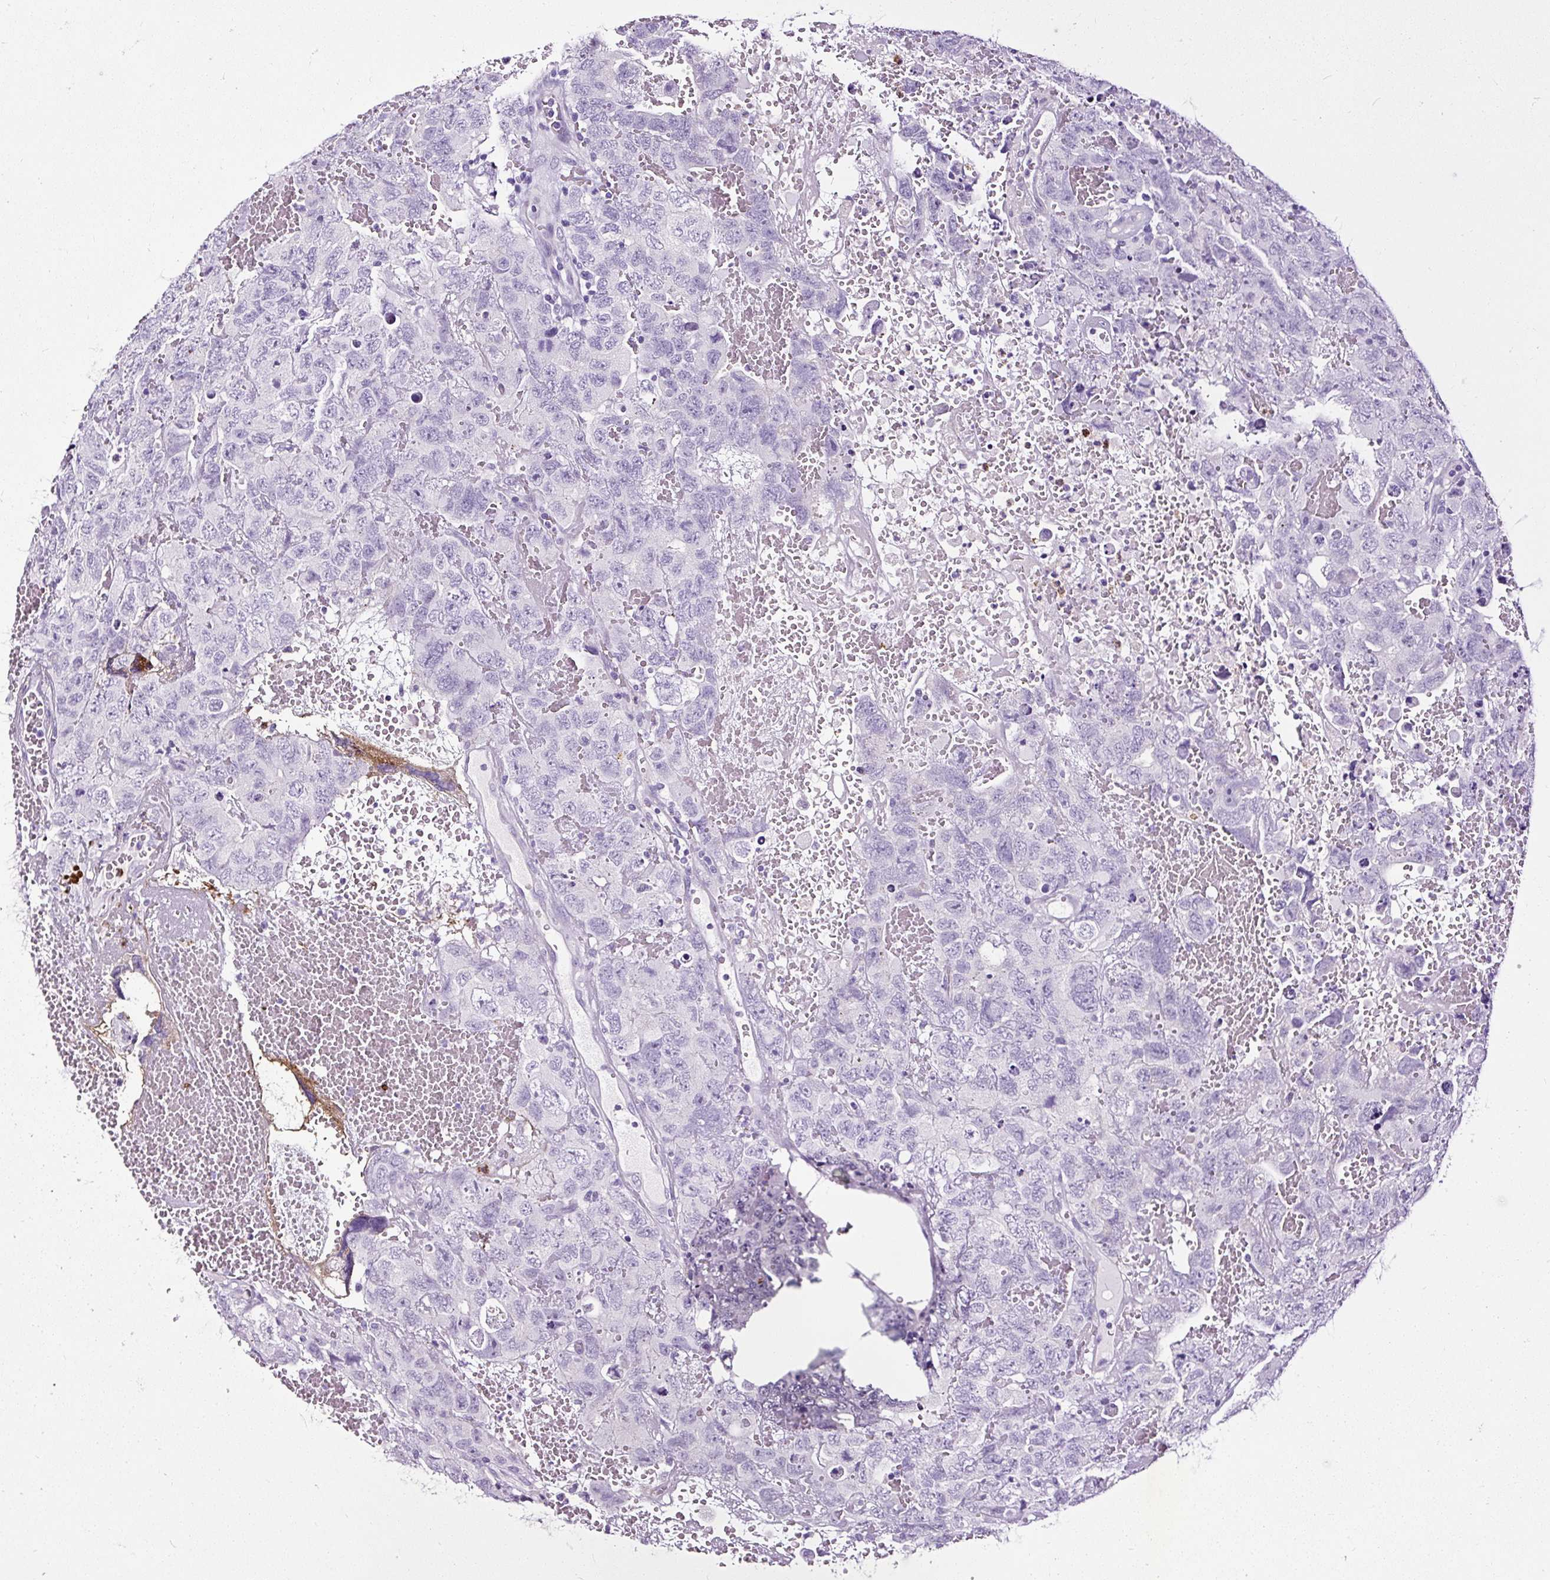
{"staining": {"intensity": "negative", "quantity": "none", "location": "none"}, "tissue": "testis cancer", "cell_type": "Tumor cells", "image_type": "cancer", "snomed": [{"axis": "morphology", "description": "Carcinoma, Embryonal, NOS"}, {"axis": "topography", "description": "Testis"}], "caption": "Micrograph shows no protein expression in tumor cells of testis cancer (embryonal carcinoma) tissue. (DAB immunohistochemistry (IHC), high magnification).", "gene": "SLC7A8", "patient": {"sex": "male", "age": 45}}